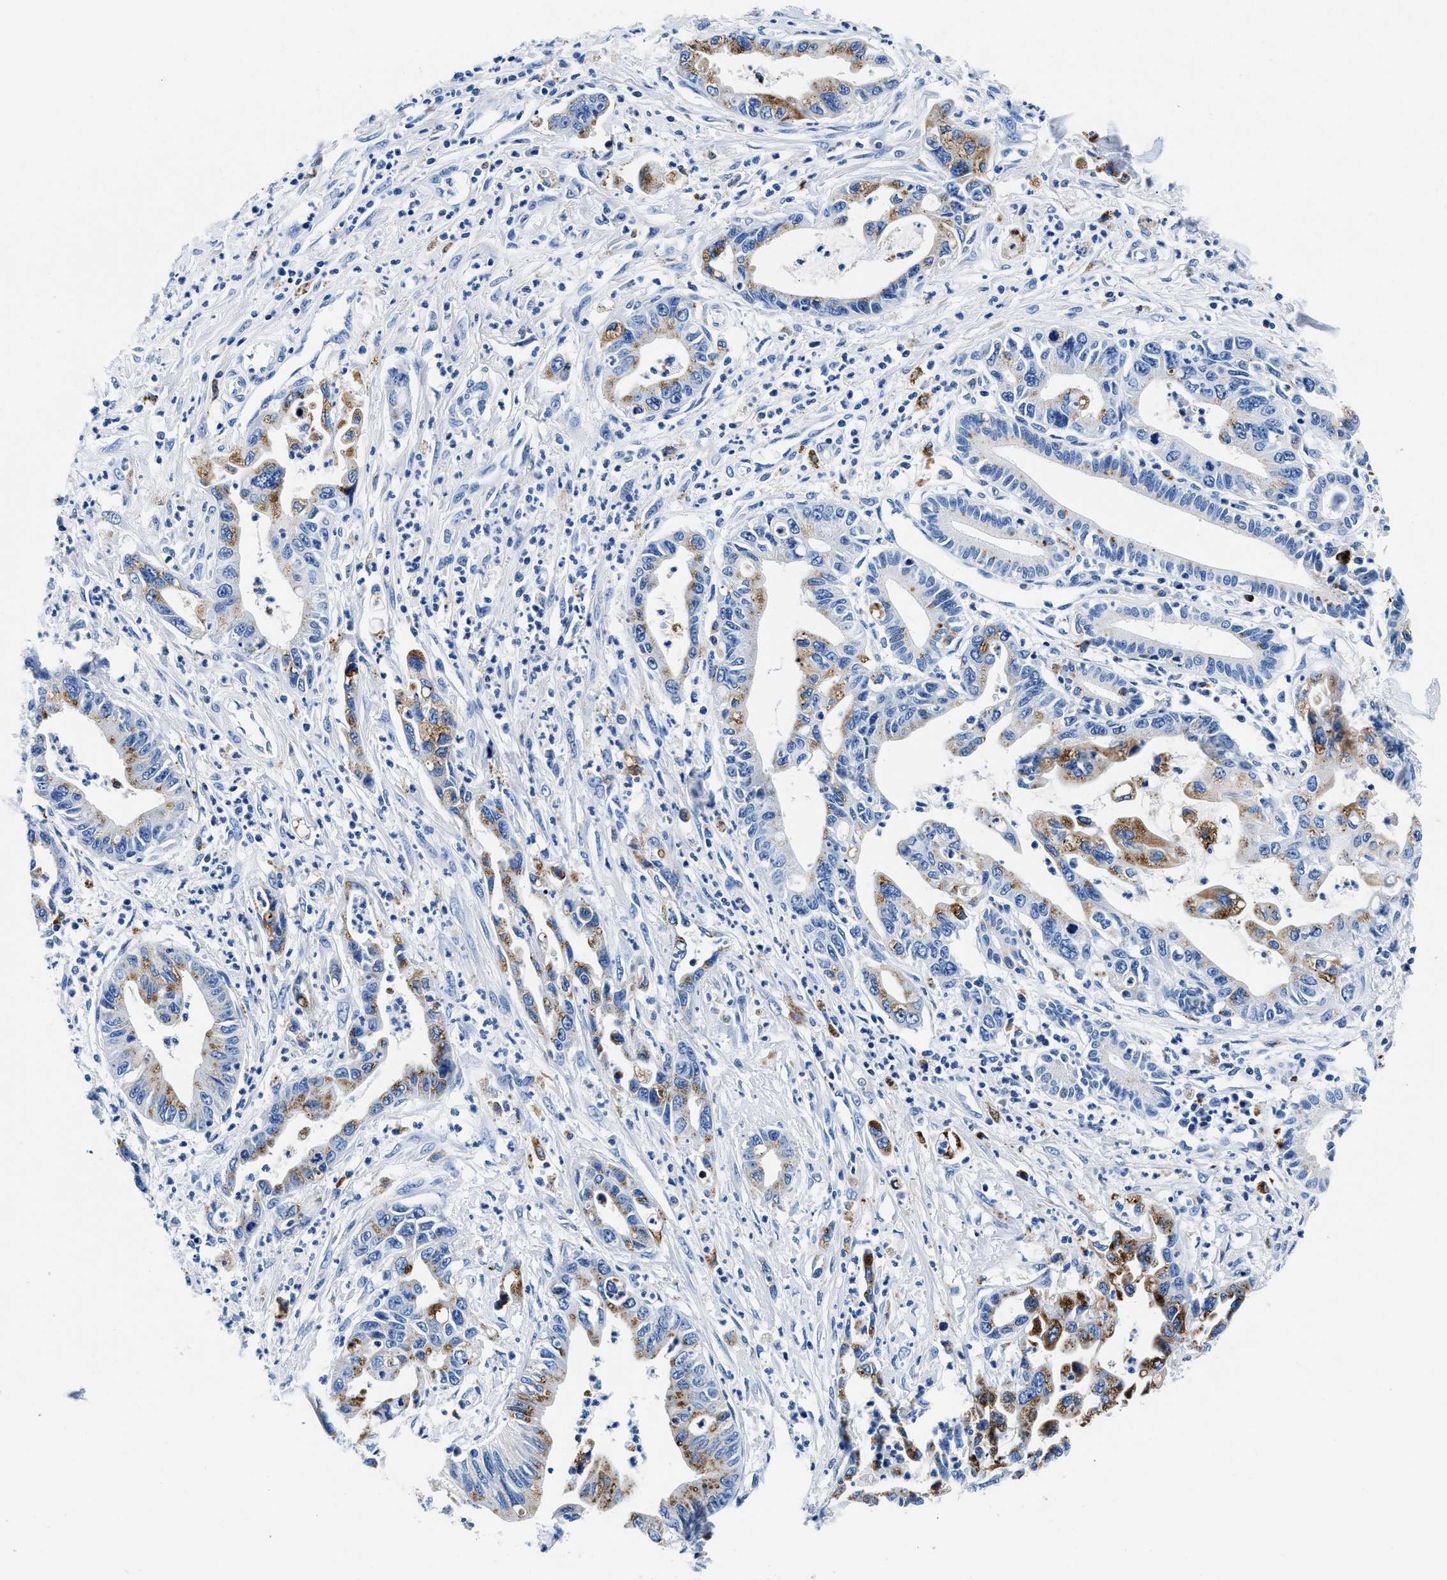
{"staining": {"intensity": "moderate", "quantity": "25%-75%", "location": "cytoplasmic/membranous"}, "tissue": "pancreatic cancer", "cell_type": "Tumor cells", "image_type": "cancer", "snomed": [{"axis": "morphology", "description": "Adenocarcinoma, NOS"}, {"axis": "topography", "description": "Pancreas"}], "caption": "A high-resolution photomicrograph shows immunohistochemistry staining of adenocarcinoma (pancreatic), which exhibits moderate cytoplasmic/membranous staining in approximately 25%-75% of tumor cells. (IHC, brightfield microscopy, high magnification).", "gene": "OR14K1", "patient": {"sex": "male", "age": 56}}